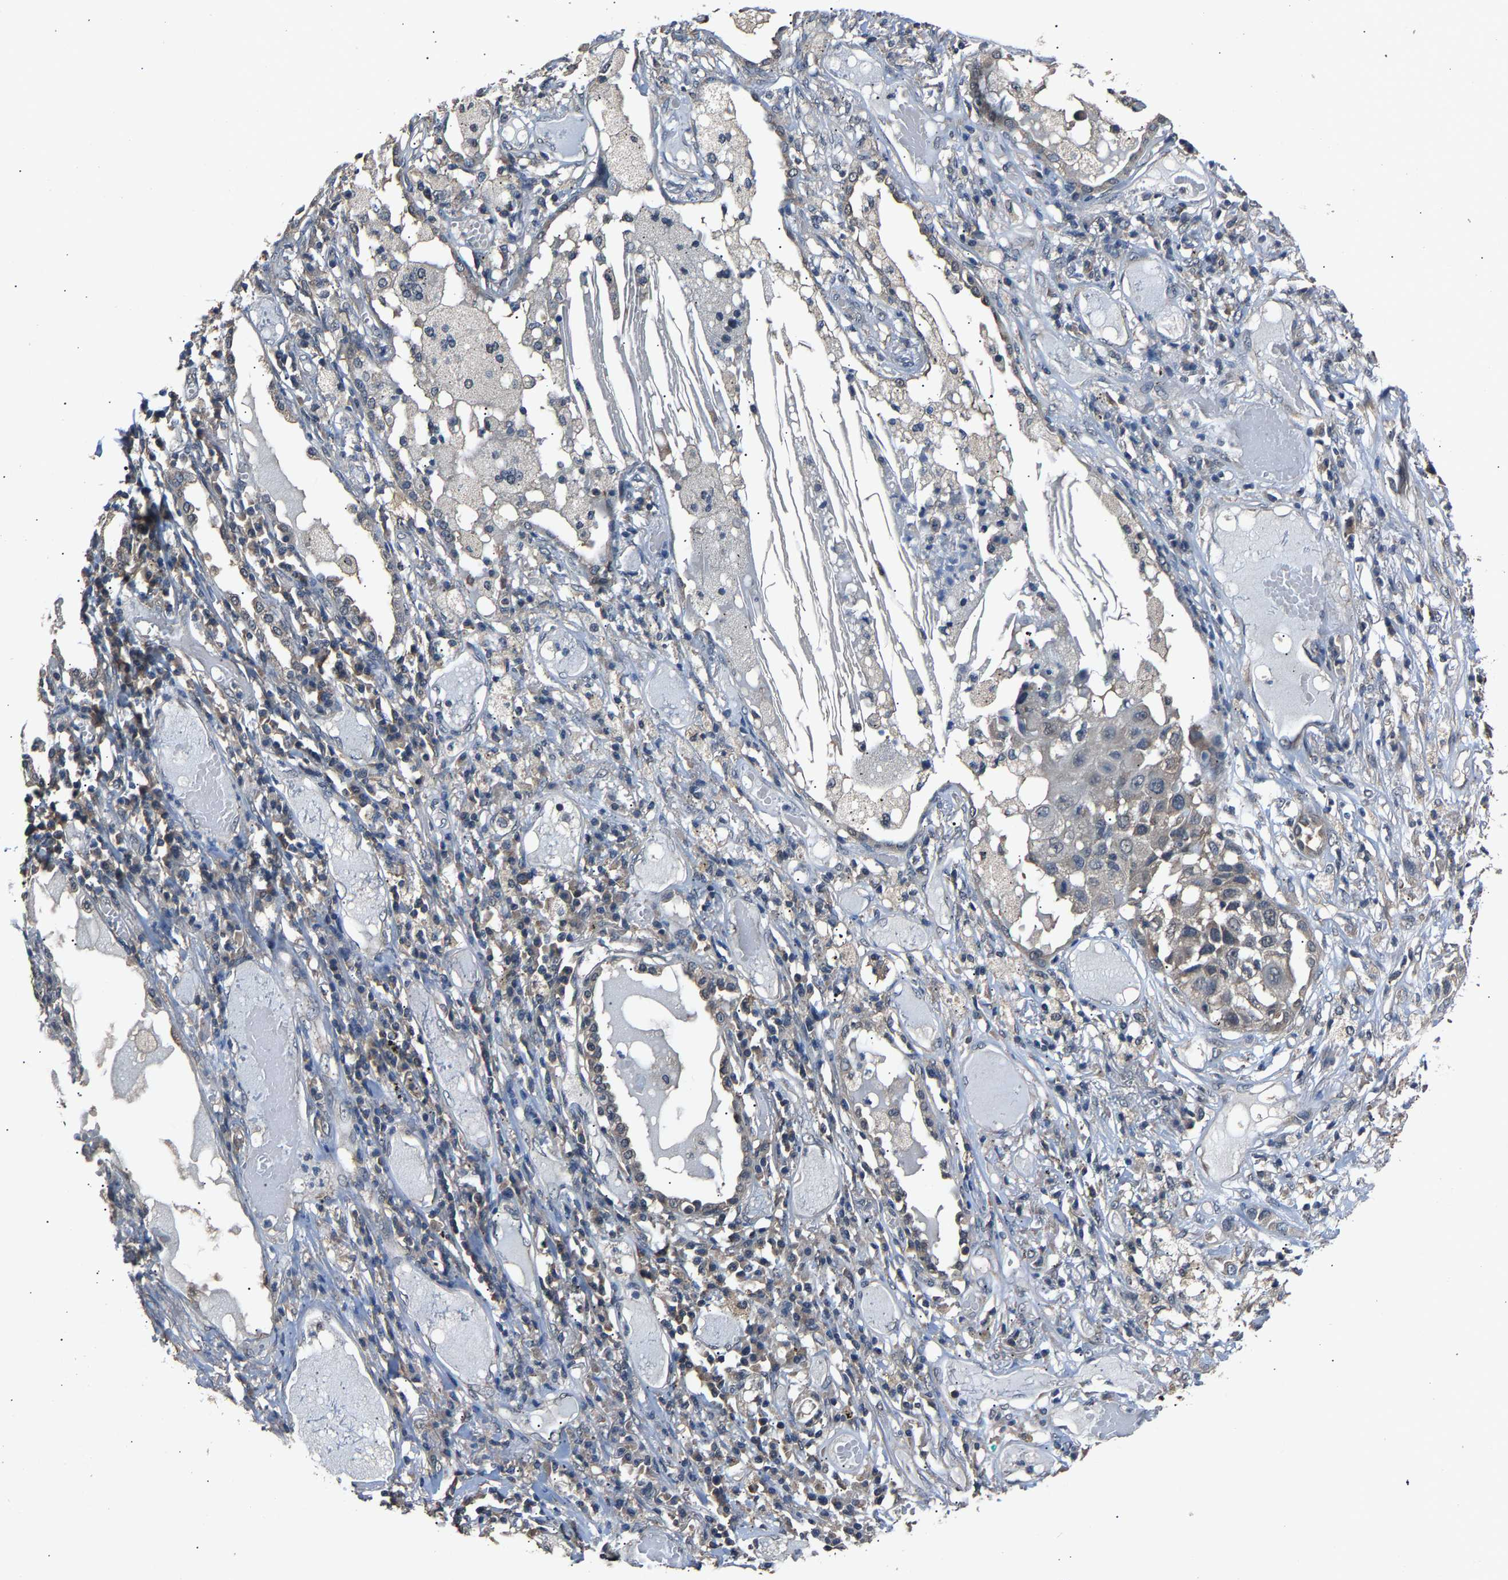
{"staining": {"intensity": "weak", "quantity": "<25%", "location": "cytoplasmic/membranous"}, "tissue": "lung cancer", "cell_type": "Tumor cells", "image_type": "cancer", "snomed": [{"axis": "morphology", "description": "Squamous cell carcinoma, NOS"}, {"axis": "topography", "description": "Lung"}], "caption": "Immunohistochemical staining of human lung squamous cell carcinoma displays no significant positivity in tumor cells.", "gene": "ABCC9", "patient": {"sex": "male", "age": 71}}